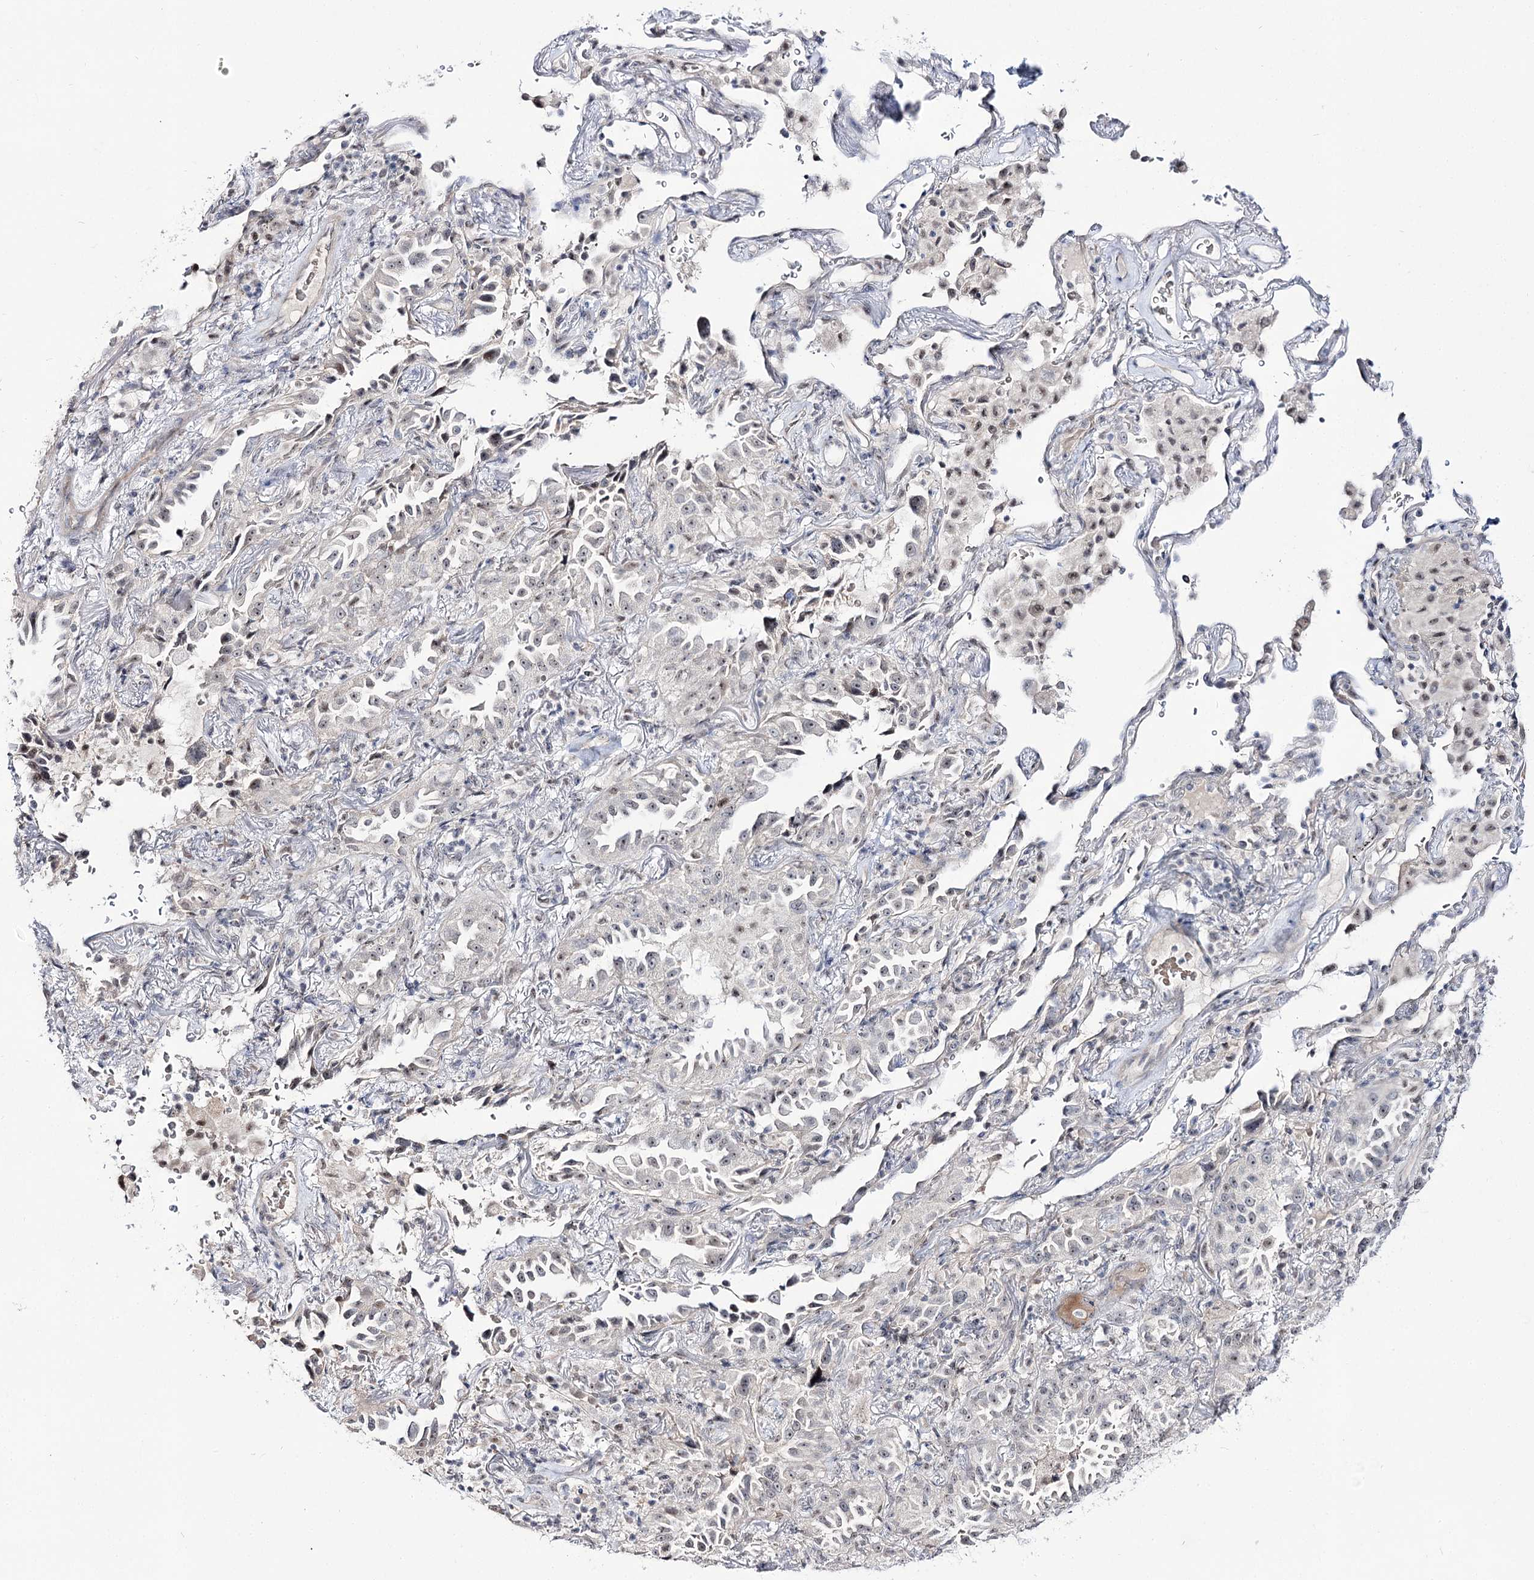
{"staining": {"intensity": "weak", "quantity": "<25%", "location": "nuclear"}, "tissue": "lung cancer", "cell_type": "Tumor cells", "image_type": "cancer", "snomed": [{"axis": "morphology", "description": "Adenocarcinoma, NOS"}, {"axis": "topography", "description": "Lung"}], "caption": "Immunohistochemical staining of human lung adenocarcinoma exhibits no significant staining in tumor cells.", "gene": "RRP9", "patient": {"sex": "female", "age": 69}}